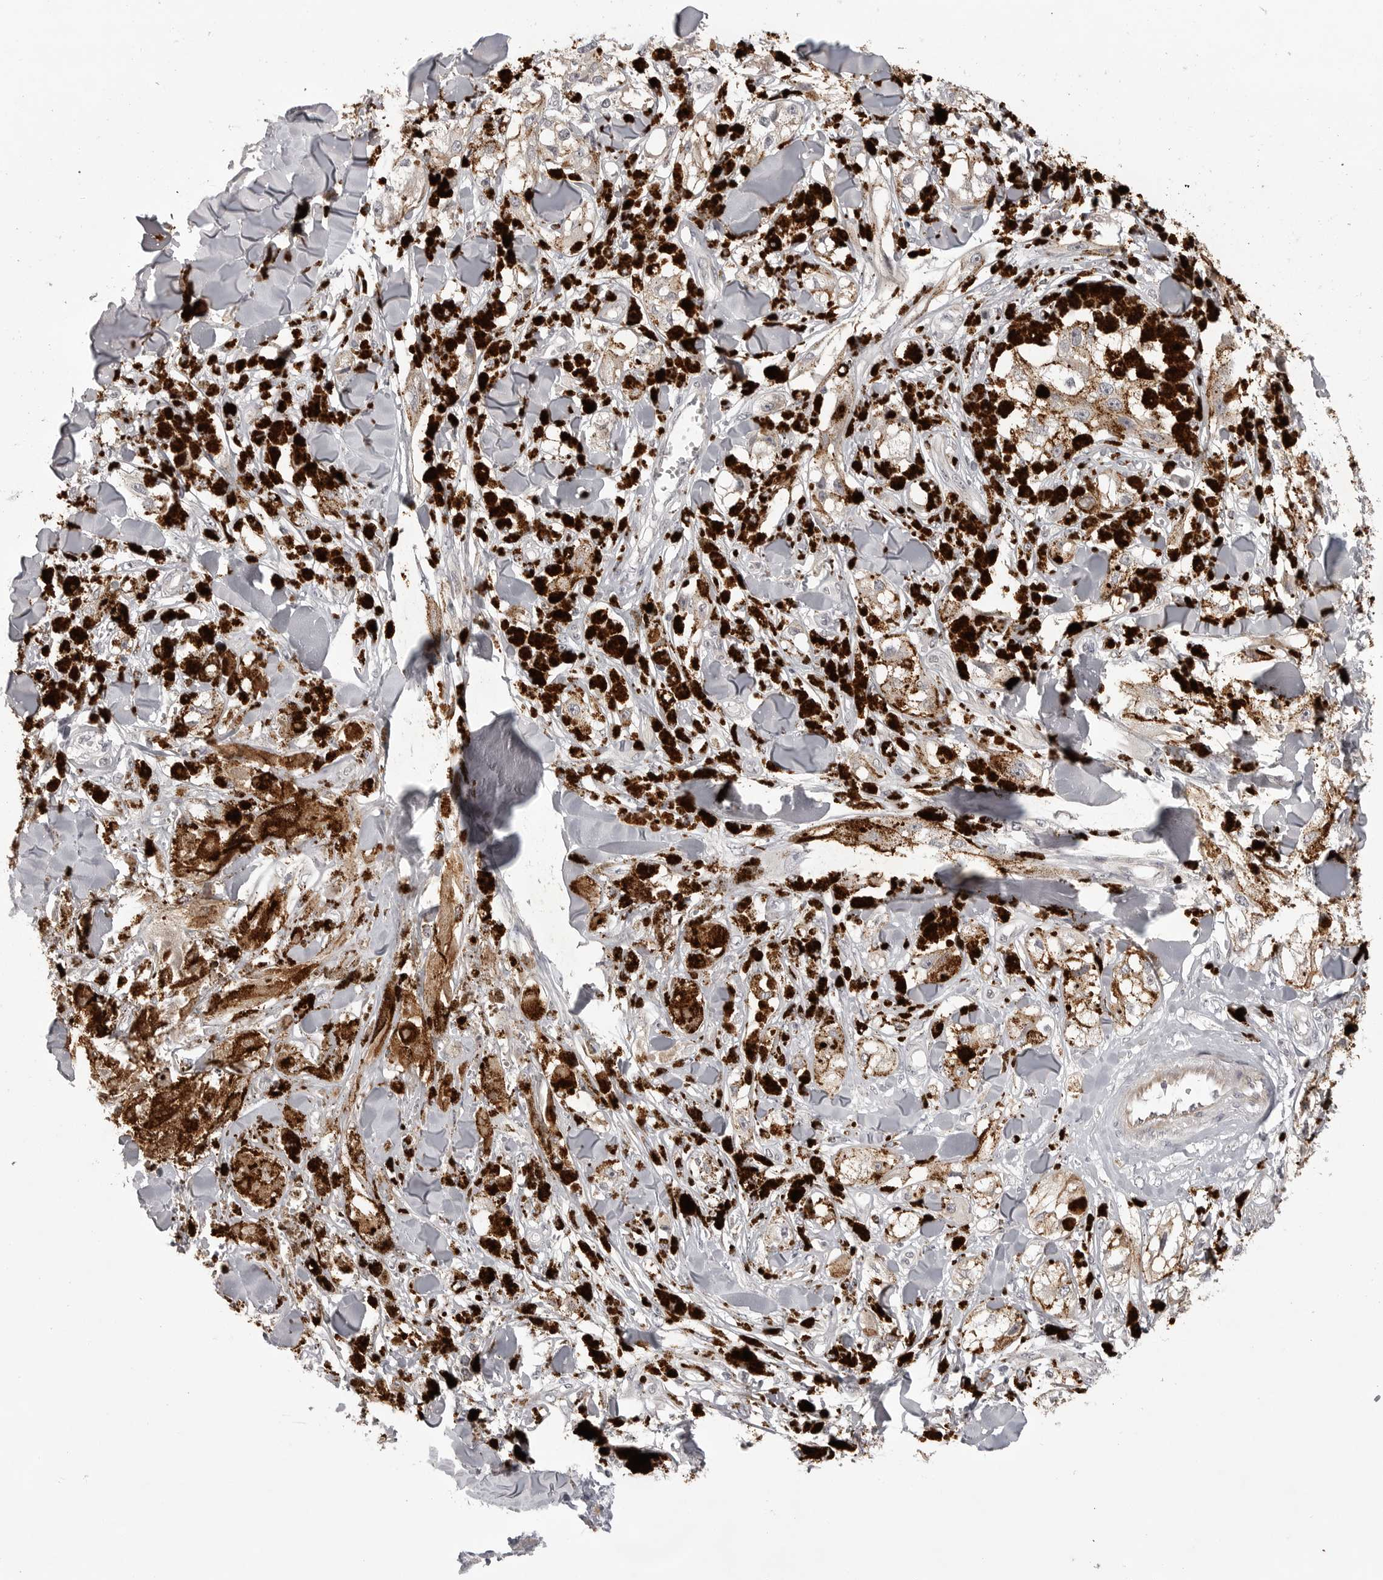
{"staining": {"intensity": "negative", "quantity": "none", "location": "none"}, "tissue": "melanoma", "cell_type": "Tumor cells", "image_type": "cancer", "snomed": [{"axis": "morphology", "description": "Malignant melanoma, NOS"}, {"axis": "topography", "description": "Skin"}], "caption": "The micrograph displays no staining of tumor cells in malignant melanoma. (DAB (3,3'-diaminobenzidine) immunohistochemistry, high magnification).", "gene": "CD300LD", "patient": {"sex": "male", "age": 88}}